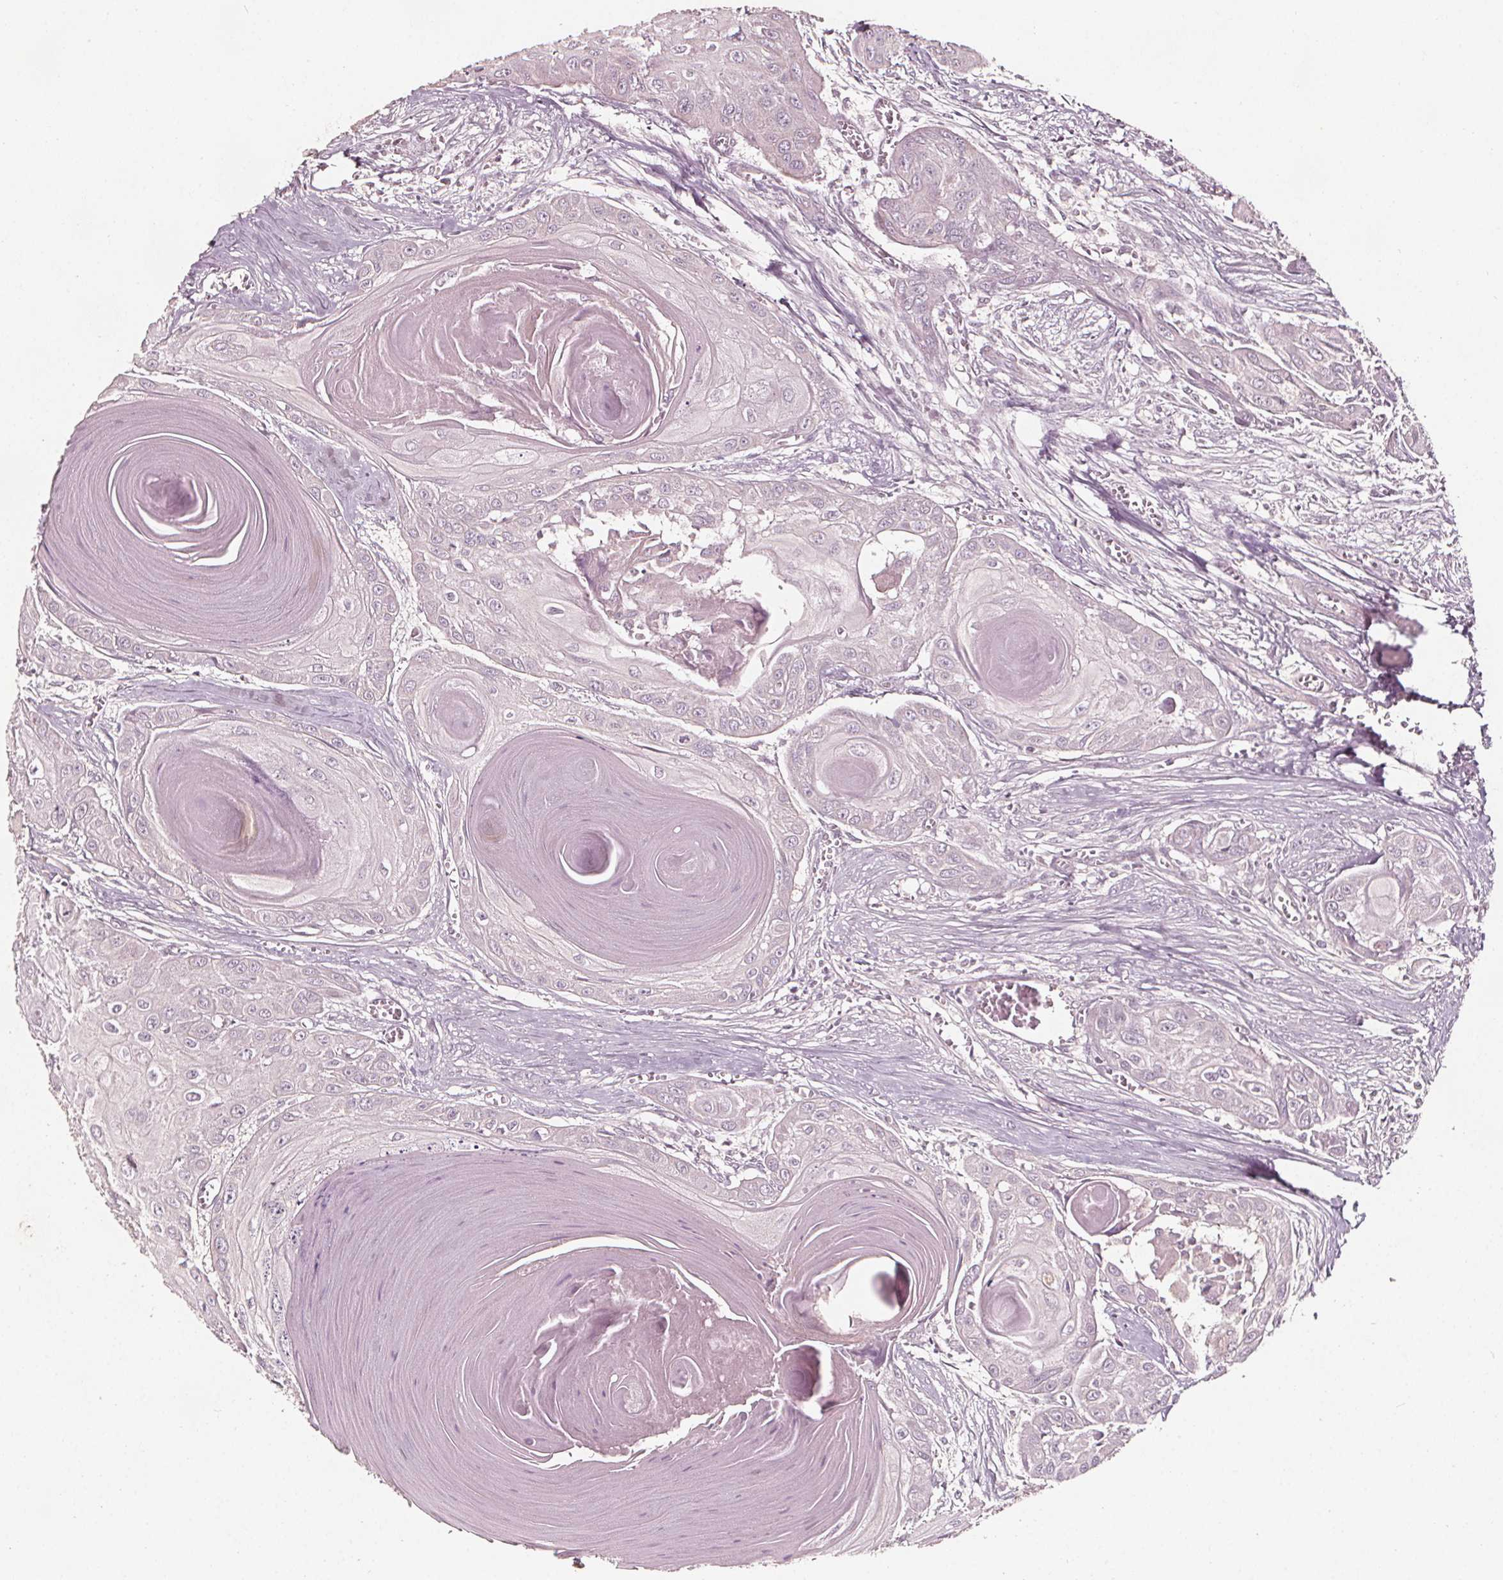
{"staining": {"intensity": "negative", "quantity": "none", "location": "none"}, "tissue": "head and neck cancer", "cell_type": "Tumor cells", "image_type": "cancer", "snomed": [{"axis": "morphology", "description": "Squamous cell carcinoma, NOS"}, {"axis": "topography", "description": "Oral tissue"}, {"axis": "topography", "description": "Head-Neck"}], "caption": "High power microscopy image of an immunohistochemistry micrograph of head and neck squamous cell carcinoma, revealing no significant expression in tumor cells. The staining was performed using DAB to visualize the protein expression in brown, while the nuclei were stained in blue with hematoxylin (Magnification: 20x).", "gene": "AIP", "patient": {"sex": "male", "age": 71}}